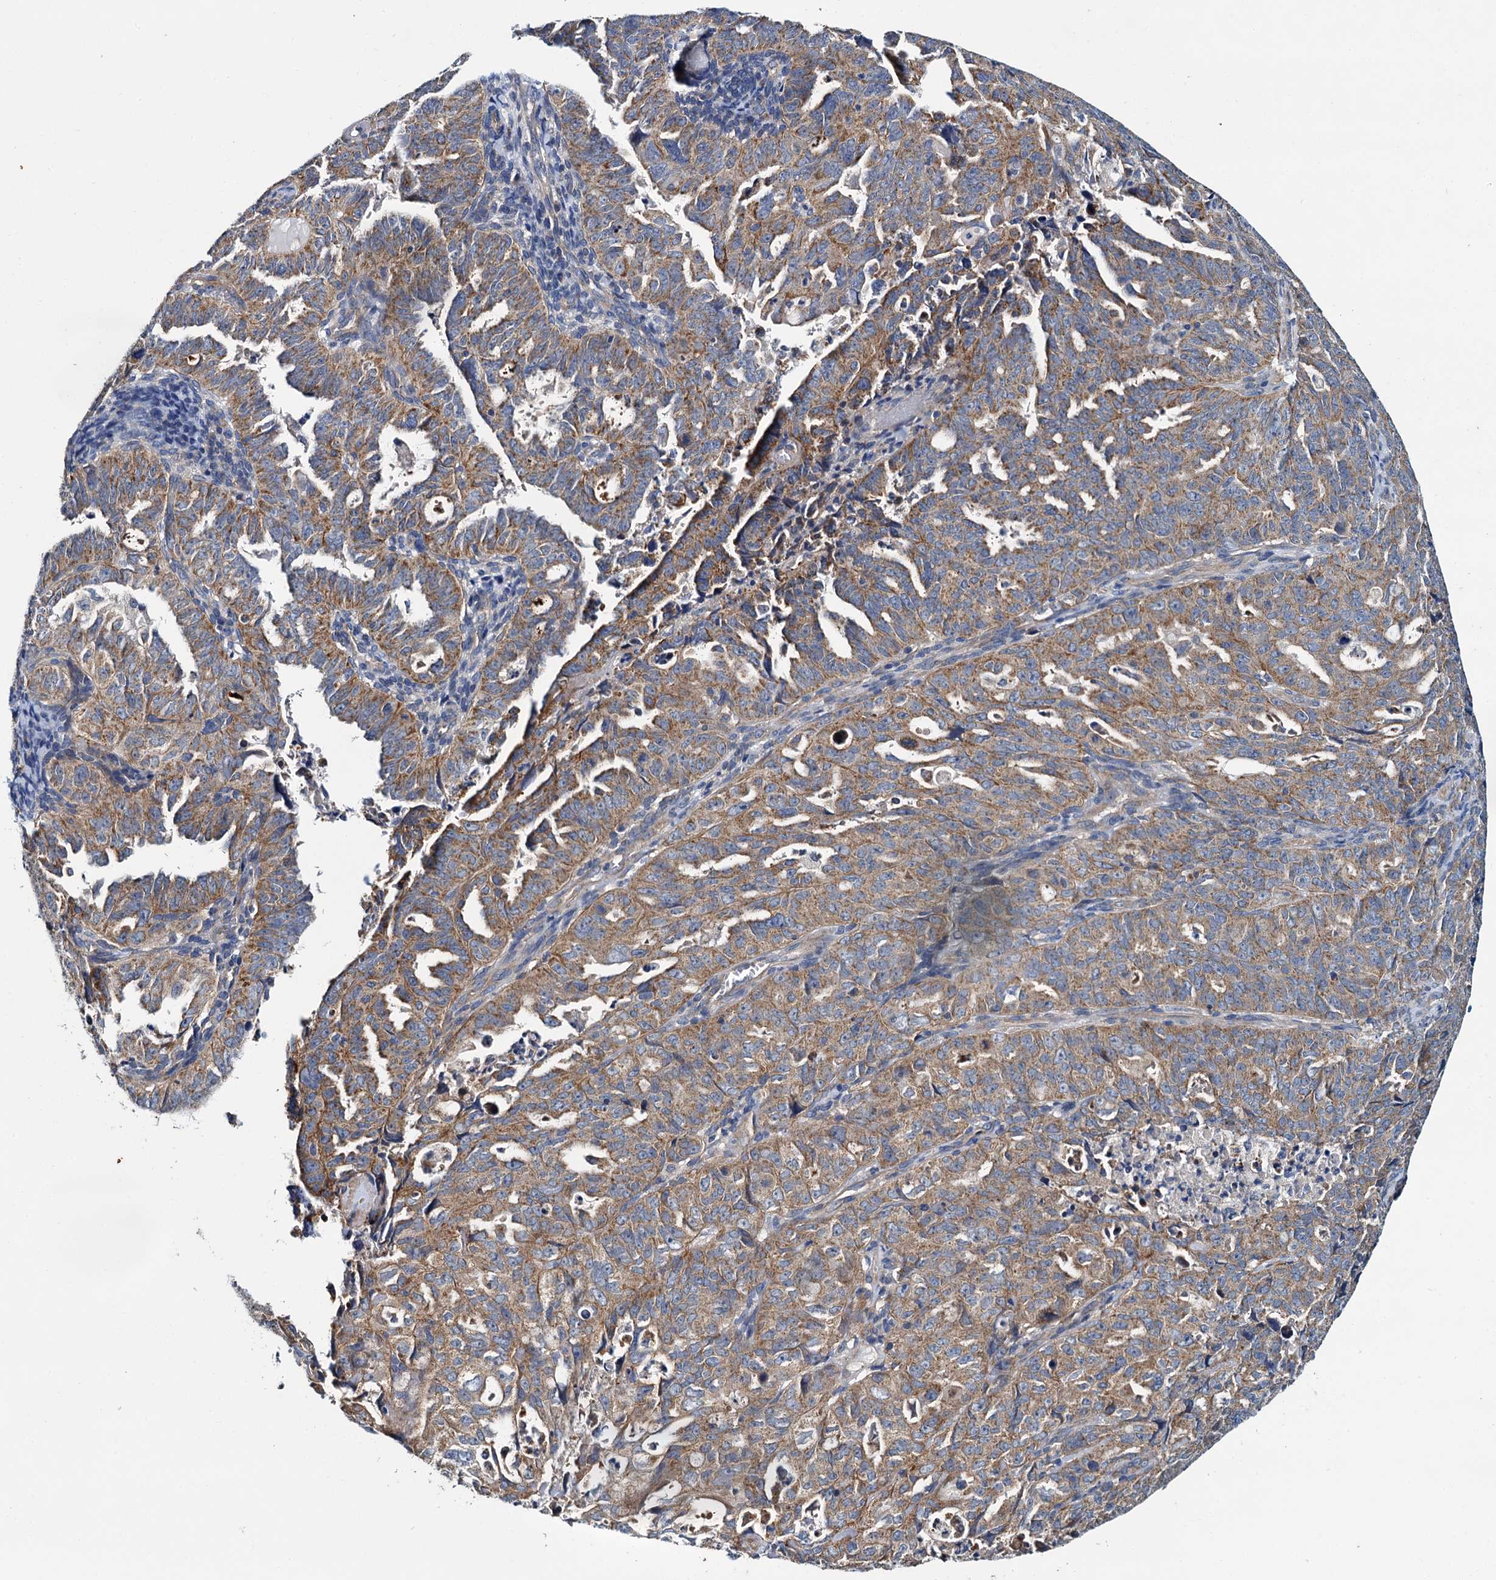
{"staining": {"intensity": "moderate", "quantity": ">75%", "location": "cytoplasmic/membranous"}, "tissue": "endometrial cancer", "cell_type": "Tumor cells", "image_type": "cancer", "snomed": [{"axis": "morphology", "description": "Adenocarcinoma, NOS"}, {"axis": "topography", "description": "Endometrium"}], "caption": "Protein analysis of endometrial cancer (adenocarcinoma) tissue shows moderate cytoplasmic/membranous staining in about >75% of tumor cells.", "gene": "CEP295", "patient": {"sex": "female", "age": 65}}